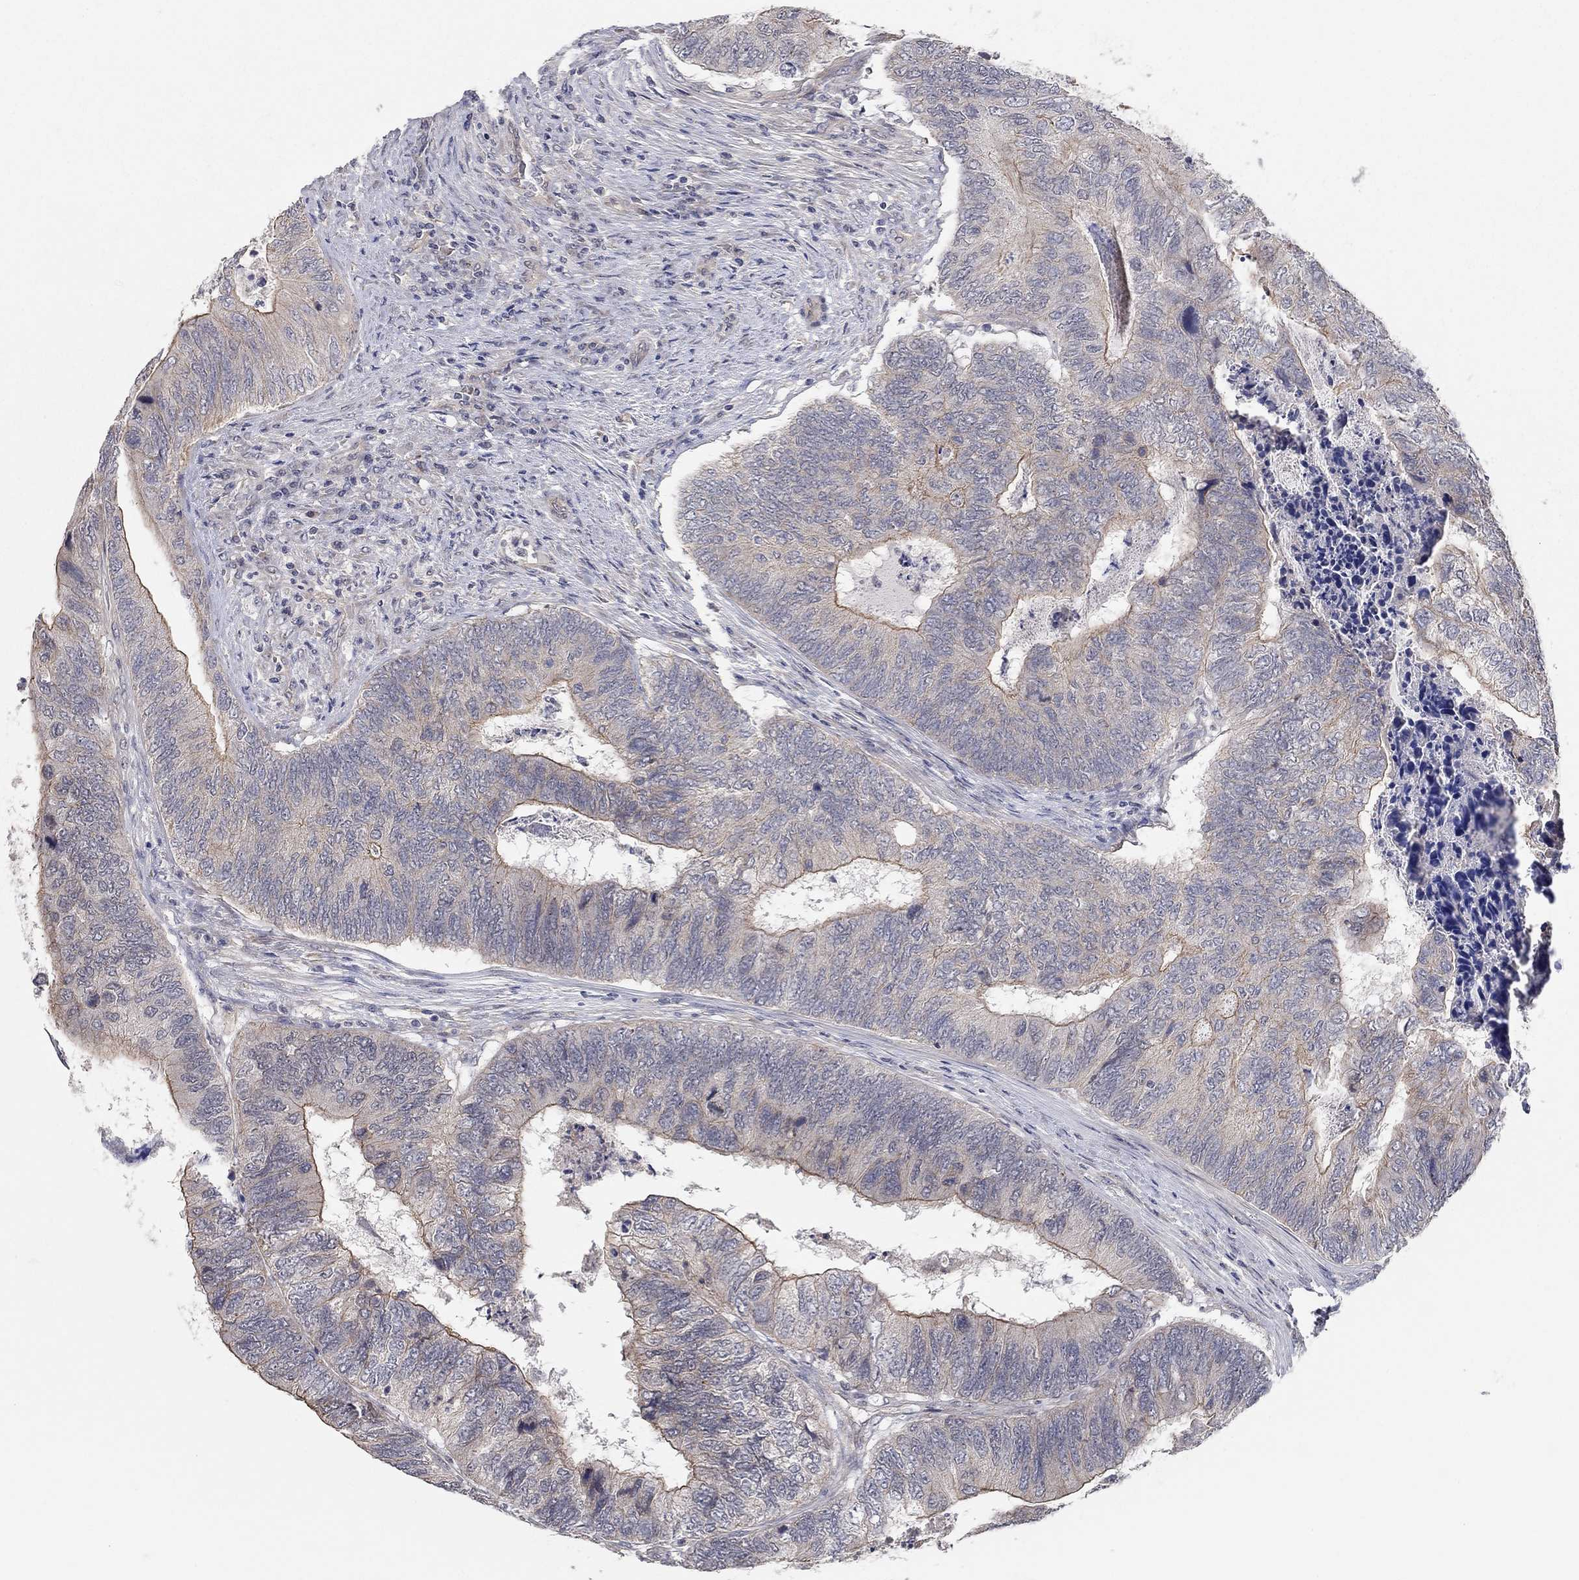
{"staining": {"intensity": "strong", "quantity": "25%-75%", "location": "cytoplasmic/membranous"}, "tissue": "colorectal cancer", "cell_type": "Tumor cells", "image_type": "cancer", "snomed": [{"axis": "morphology", "description": "Adenocarcinoma, NOS"}, {"axis": "topography", "description": "Colon"}], "caption": "This histopathology image displays colorectal adenocarcinoma stained with IHC to label a protein in brown. The cytoplasmic/membranous of tumor cells show strong positivity for the protein. Nuclei are counter-stained blue.", "gene": "WASF3", "patient": {"sex": "female", "age": 67}}